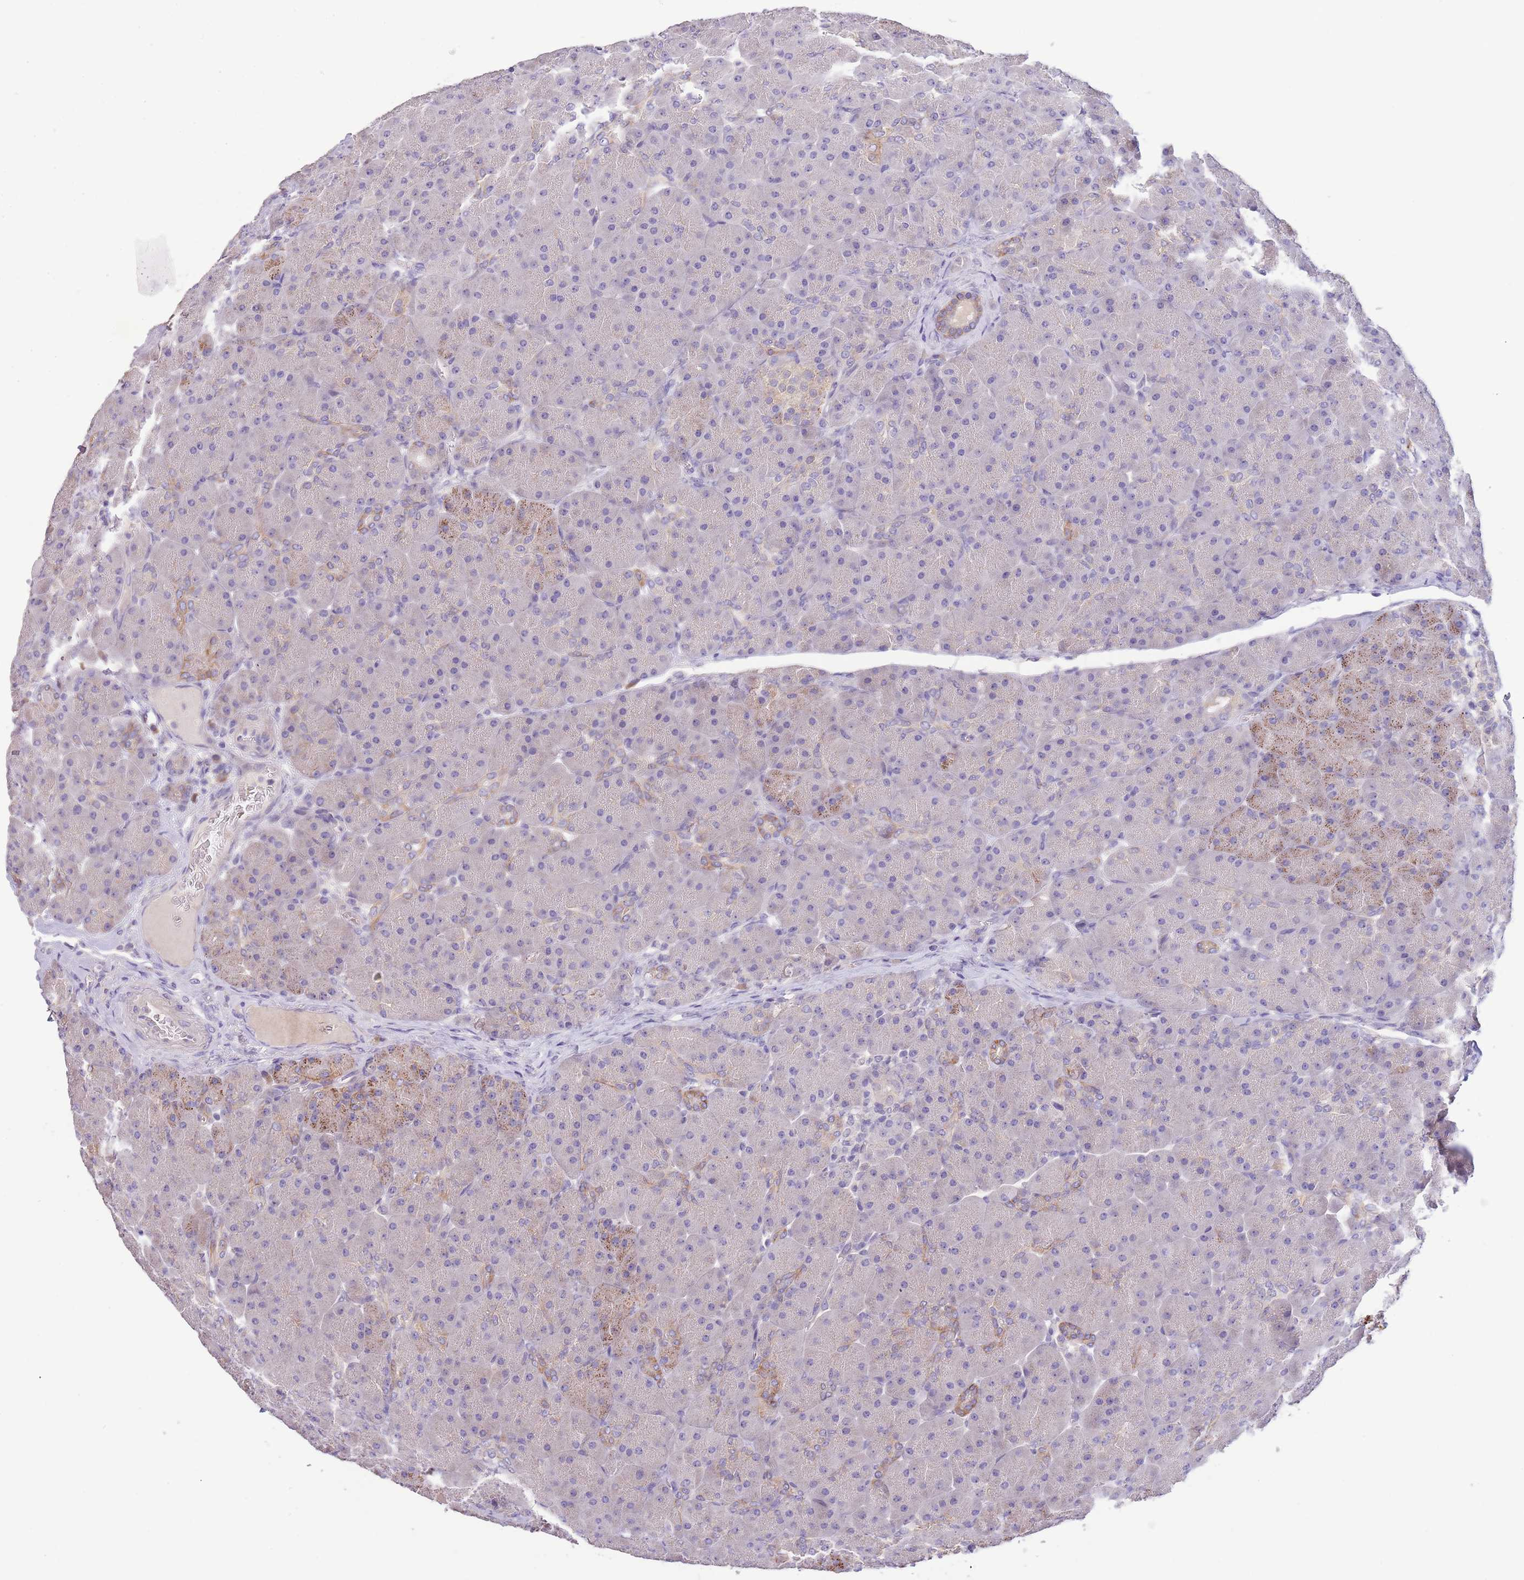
{"staining": {"intensity": "moderate", "quantity": "25%-75%", "location": "cytoplasmic/membranous"}, "tissue": "pancreas", "cell_type": "Exocrine glandular cells", "image_type": "normal", "snomed": [{"axis": "morphology", "description": "Normal tissue, NOS"}, {"axis": "topography", "description": "Pancreas"}], "caption": "Protein expression analysis of normal human pancreas reveals moderate cytoplasmic/membranous expression in about 25%-75% of exocrine glandular cells.", "gene": "ZNF658", "patient": {"sex": "male", "age": 66}}